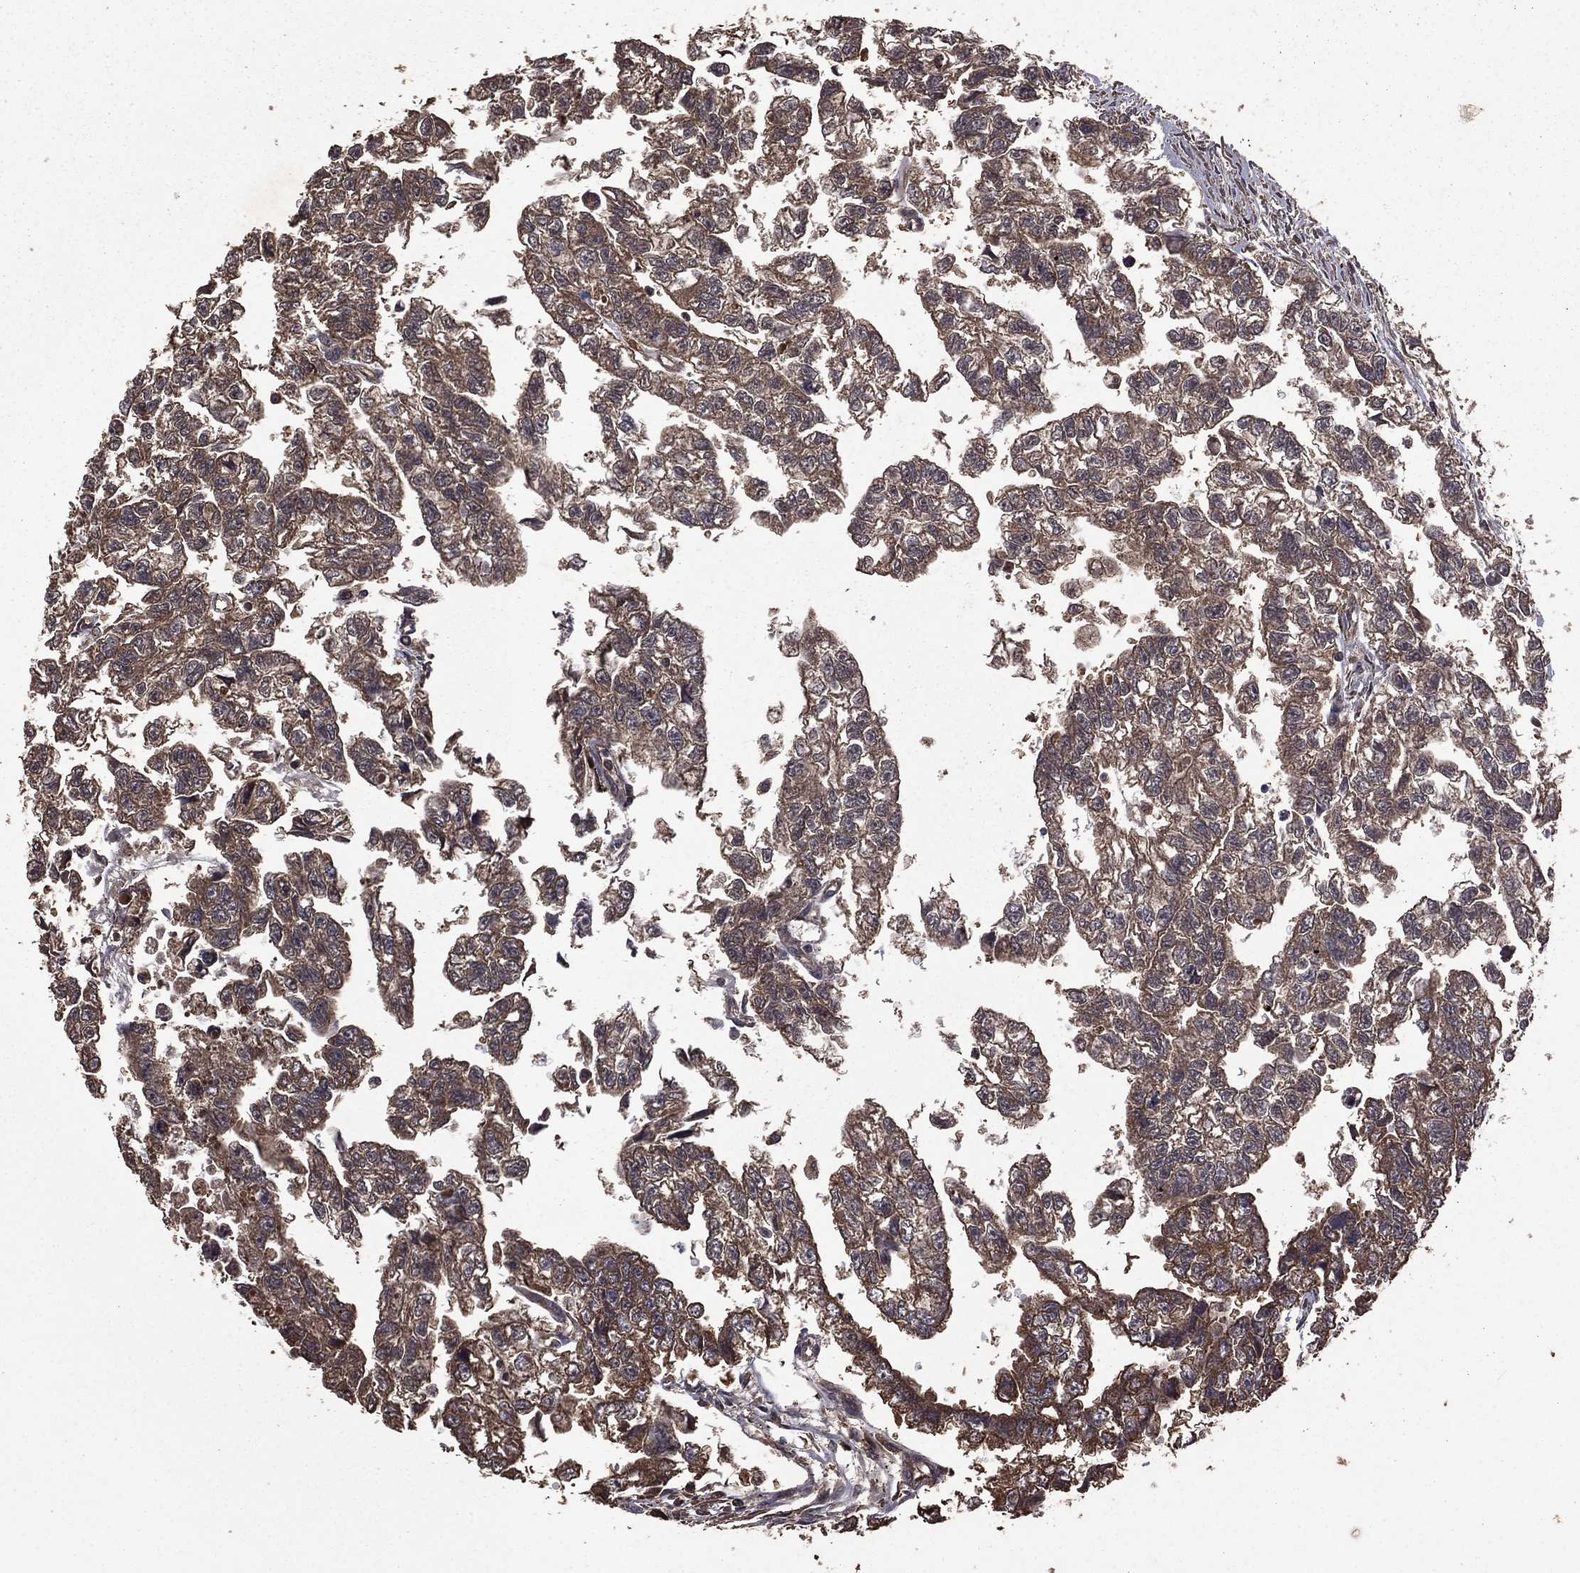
{"staining": {"intensity": "negative", "quantity": "none", "location": "none"}, "tissue": "testis cancer", "cell_type": "Tumor cells", "image_type": "cancer", "snomed": [{"axis": "morphology", "description": "Carcinoma, Embryonal, NOS"}, {"axis": "morphology", "description": "Teratoma, malignant, NOS"}, {"axis": "topography", "description": "Testis"}], "caption": "Tumor cells show no significant protein positivity in embryonal carcinoma (testis). (Brightfield microscopy of DAB (3,3'-diaminobenzidine) immunohistochemistry at high magnification).", "gene": "BIRC6", "patient": {"sex": "male", "age": 44}}